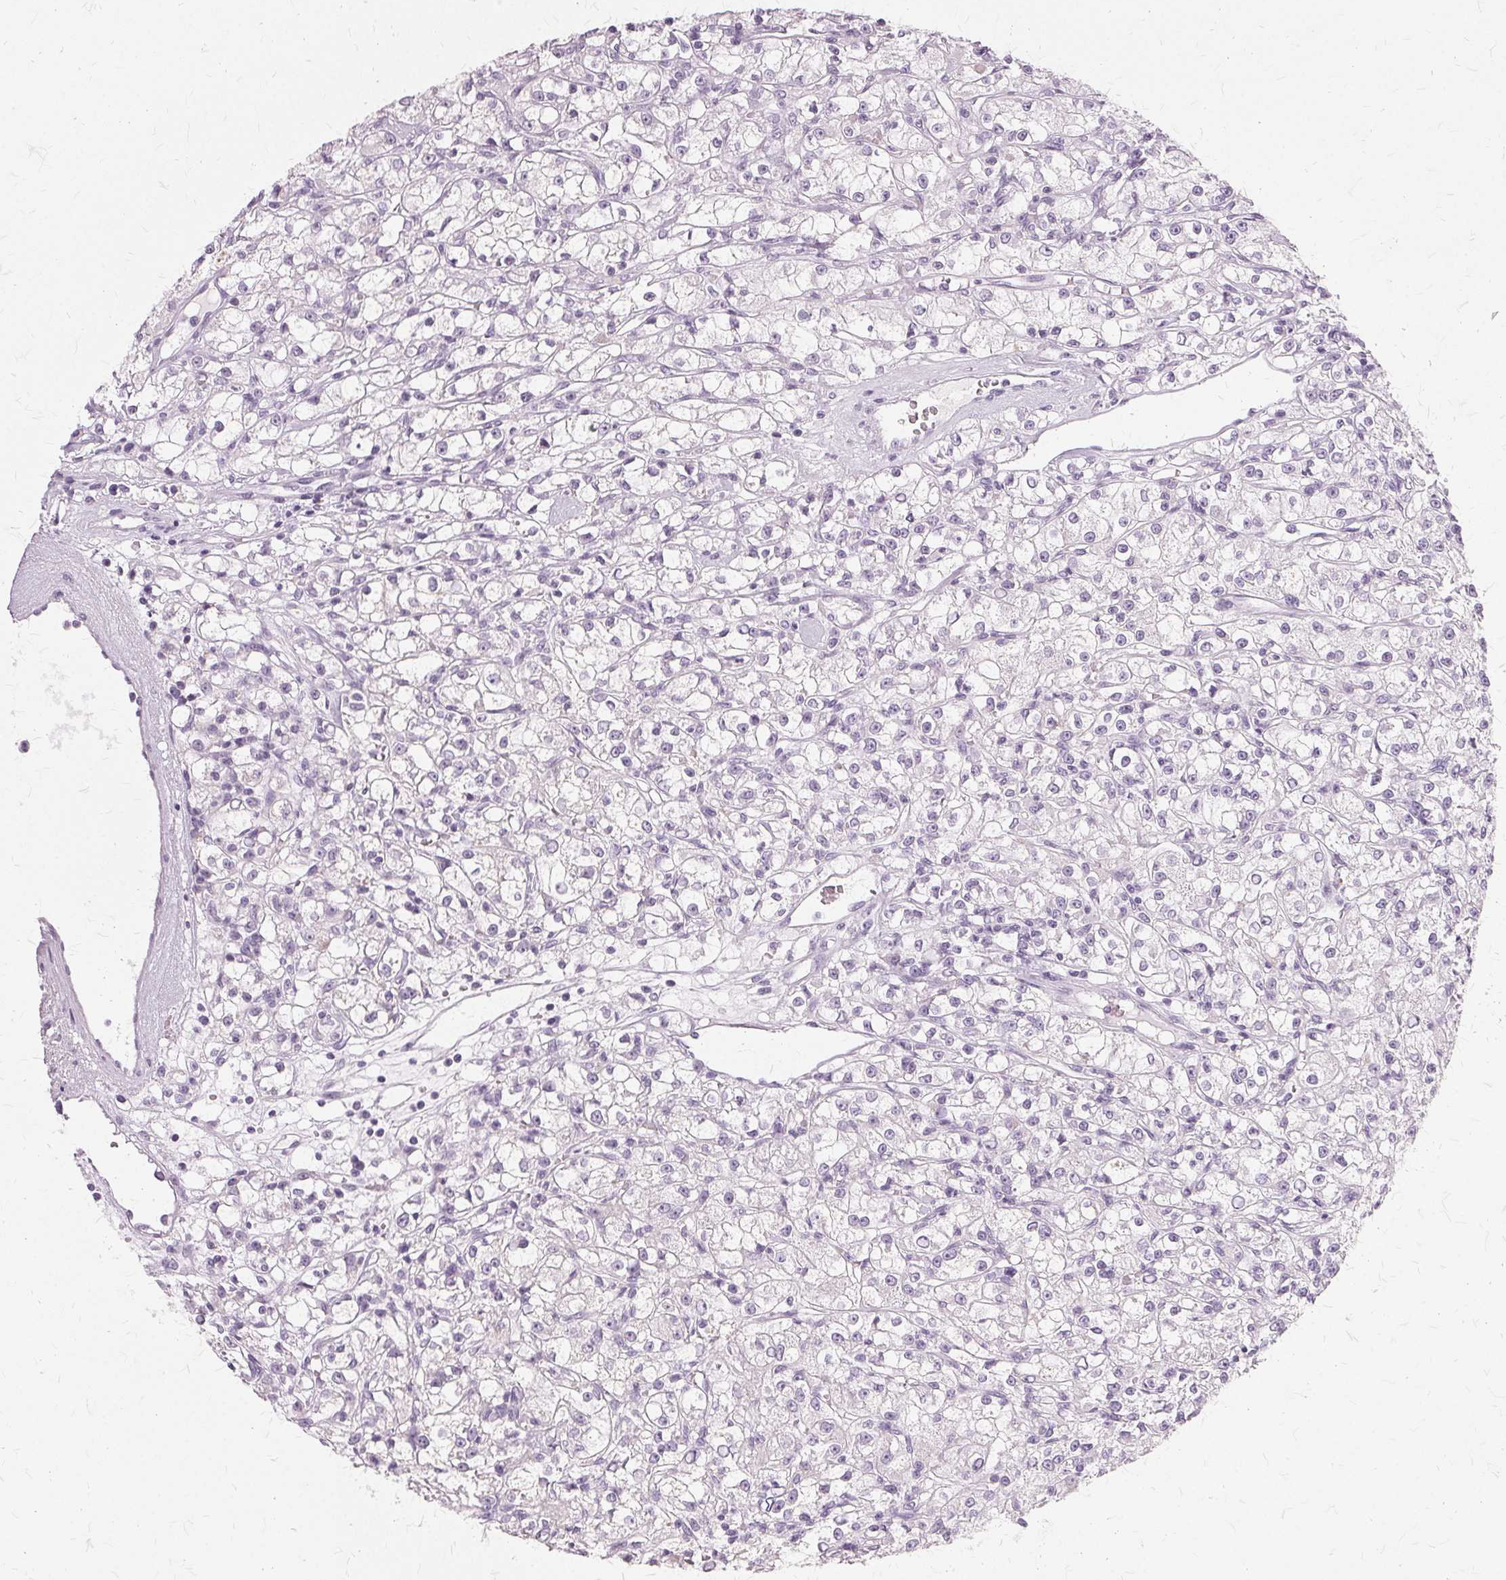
{"staining": {"intensity": "negative", "quantity": "none", "location": "none"}, "tissue": "renal cancer", "cell_type": "Tumor cells", "image_type": "cancer", "snomed": [{"axis": "morphology", "description": "Adenocarcinoma, NOS"}, {"axis": "topography", "description": "Kidney"}], "caption": "Protein analysis of renal cancer reveals no significant expression in tumor cells.", "gene": "SLC45A3", "patient": {"sex": "female", "age": 59}}